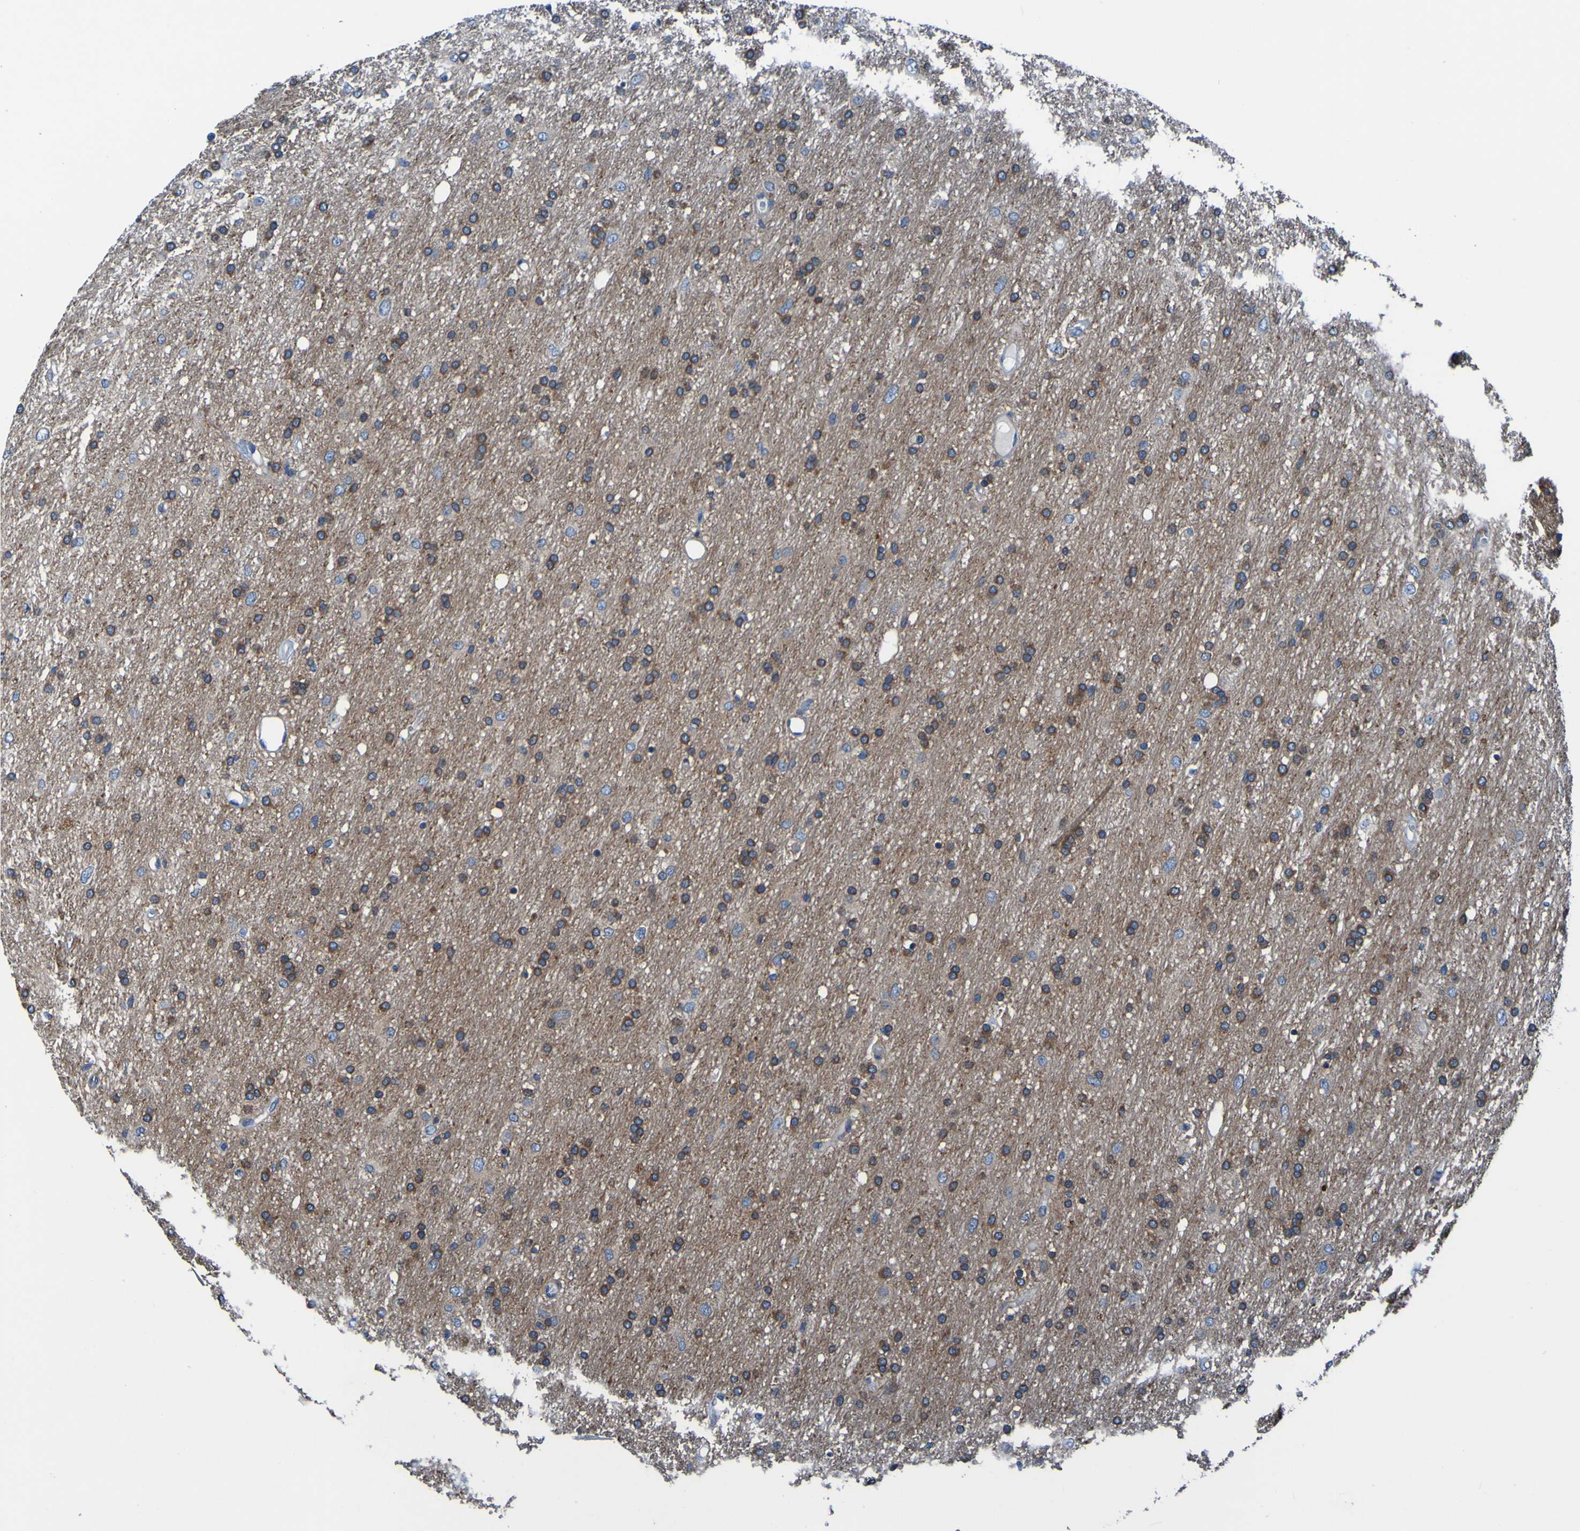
{"staining": {"intensity": "moderate", "quantity": ">75%", "location": "cytoplasmic/membranous"}, "tissue": "glioma", "cell_type": "Tumor cells", "image_type": "cancer", "snomed": [{"axis": "morphology", "description": "Glioma, malignant, Low grade"}, {"axis": "topography", "description": "Brain"}], "caption": "Glioma stained with DAB (3,3'-diaminobenzidine) IHC displays medium levels of moderate cytoplasmic/membranous positivity in about >75% of tumor cells.", "gene": "RAB5B", "patient": {"sex": "male", "age": 77}}